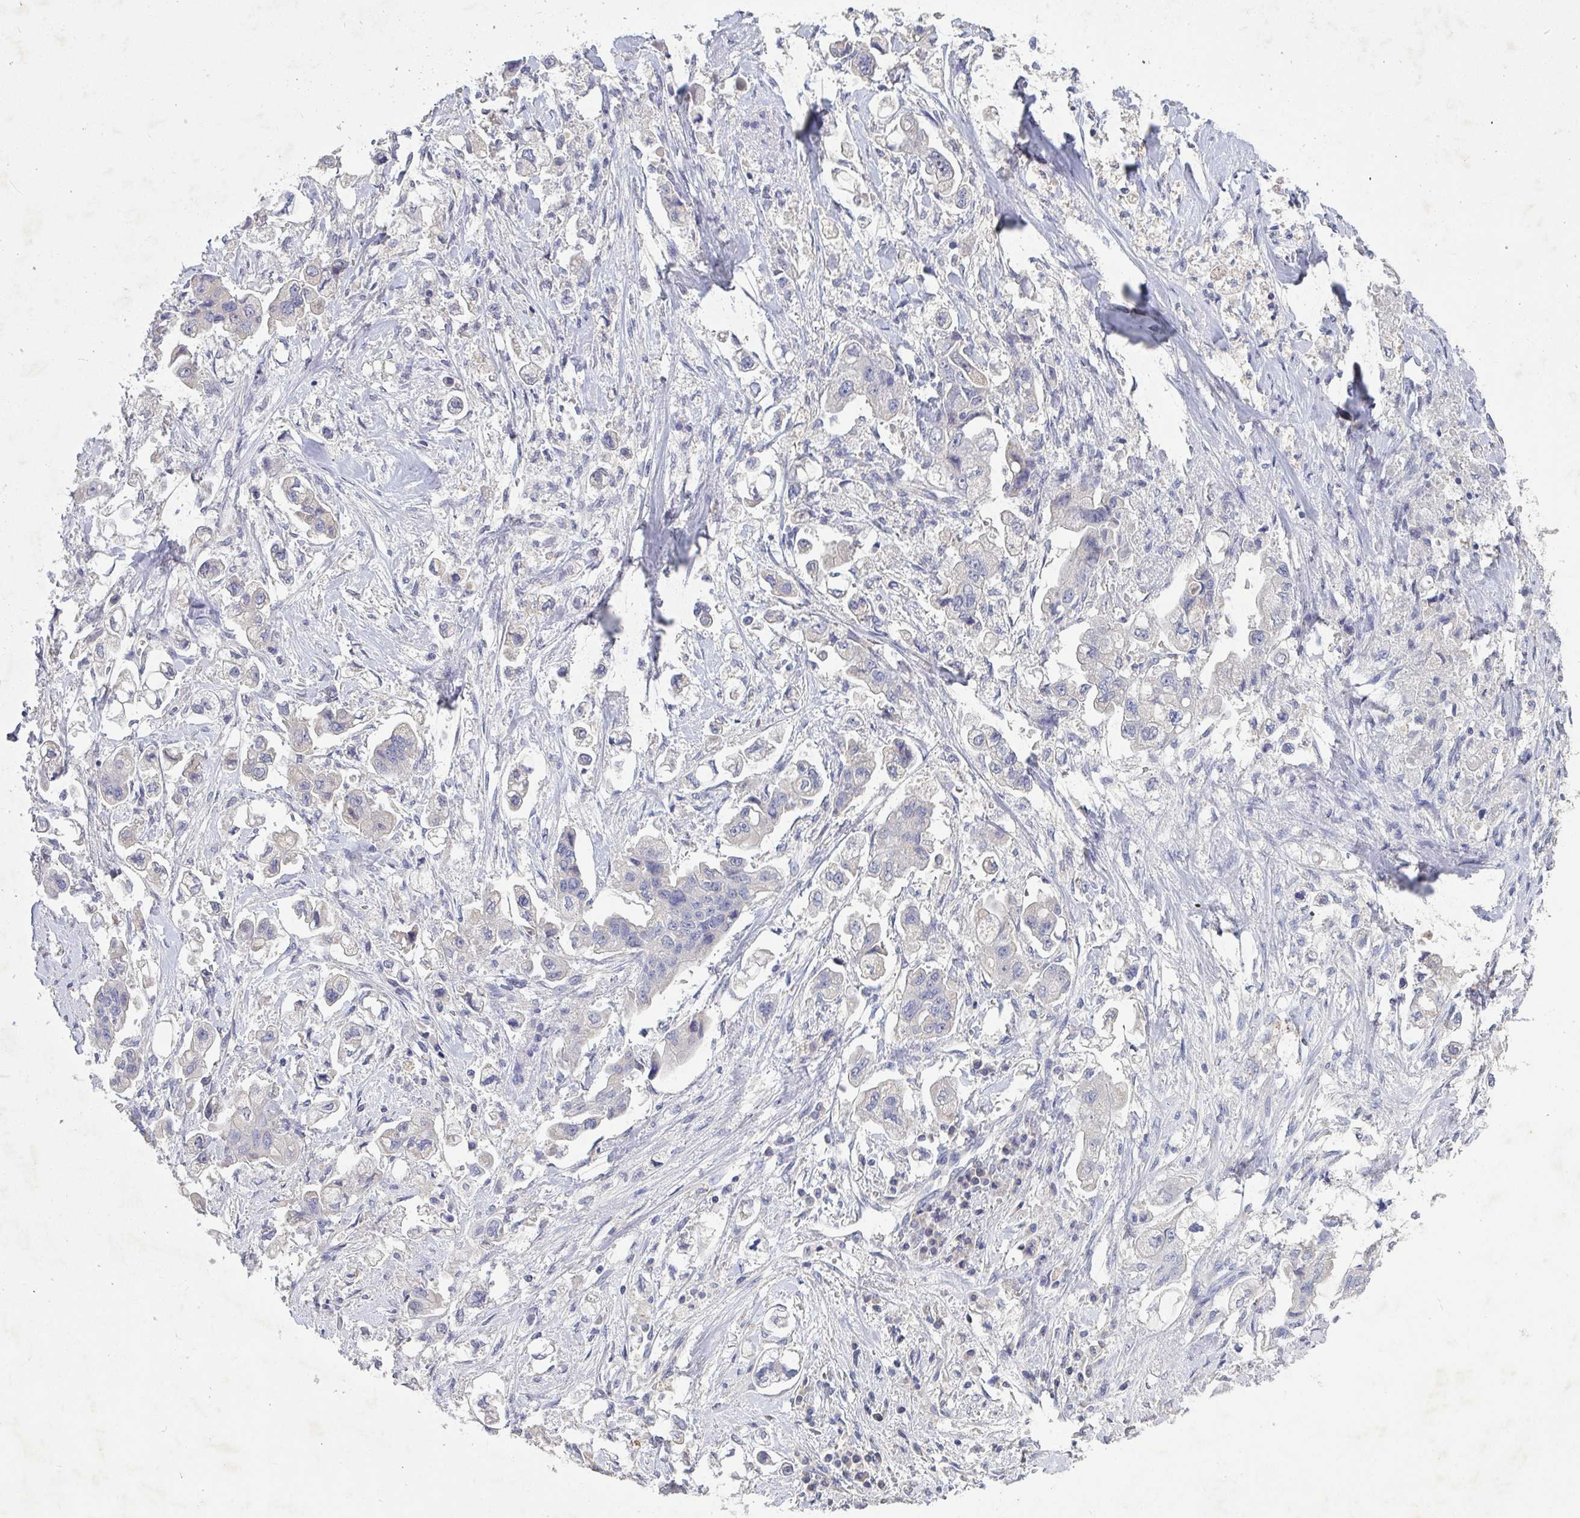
{"staining": {"intensity": "negative", "quantity": "none", "location": "none"}, "tissue": "stomach cancer", "cell_type": "Tumor cells", "image_type": "cancer", "snomed": [{"axis": "morphology", "description": "Adenocarcinoma, NOS"}, {"axis": "topography", "description": "Stomach"}], "caption": "The photomicrograph demonstrates no significant expression in tumor cells of stomach cancer (adenocarcinoma).", "gene": "GALNT13", "patient": {"sex": "male", "age": 62}}